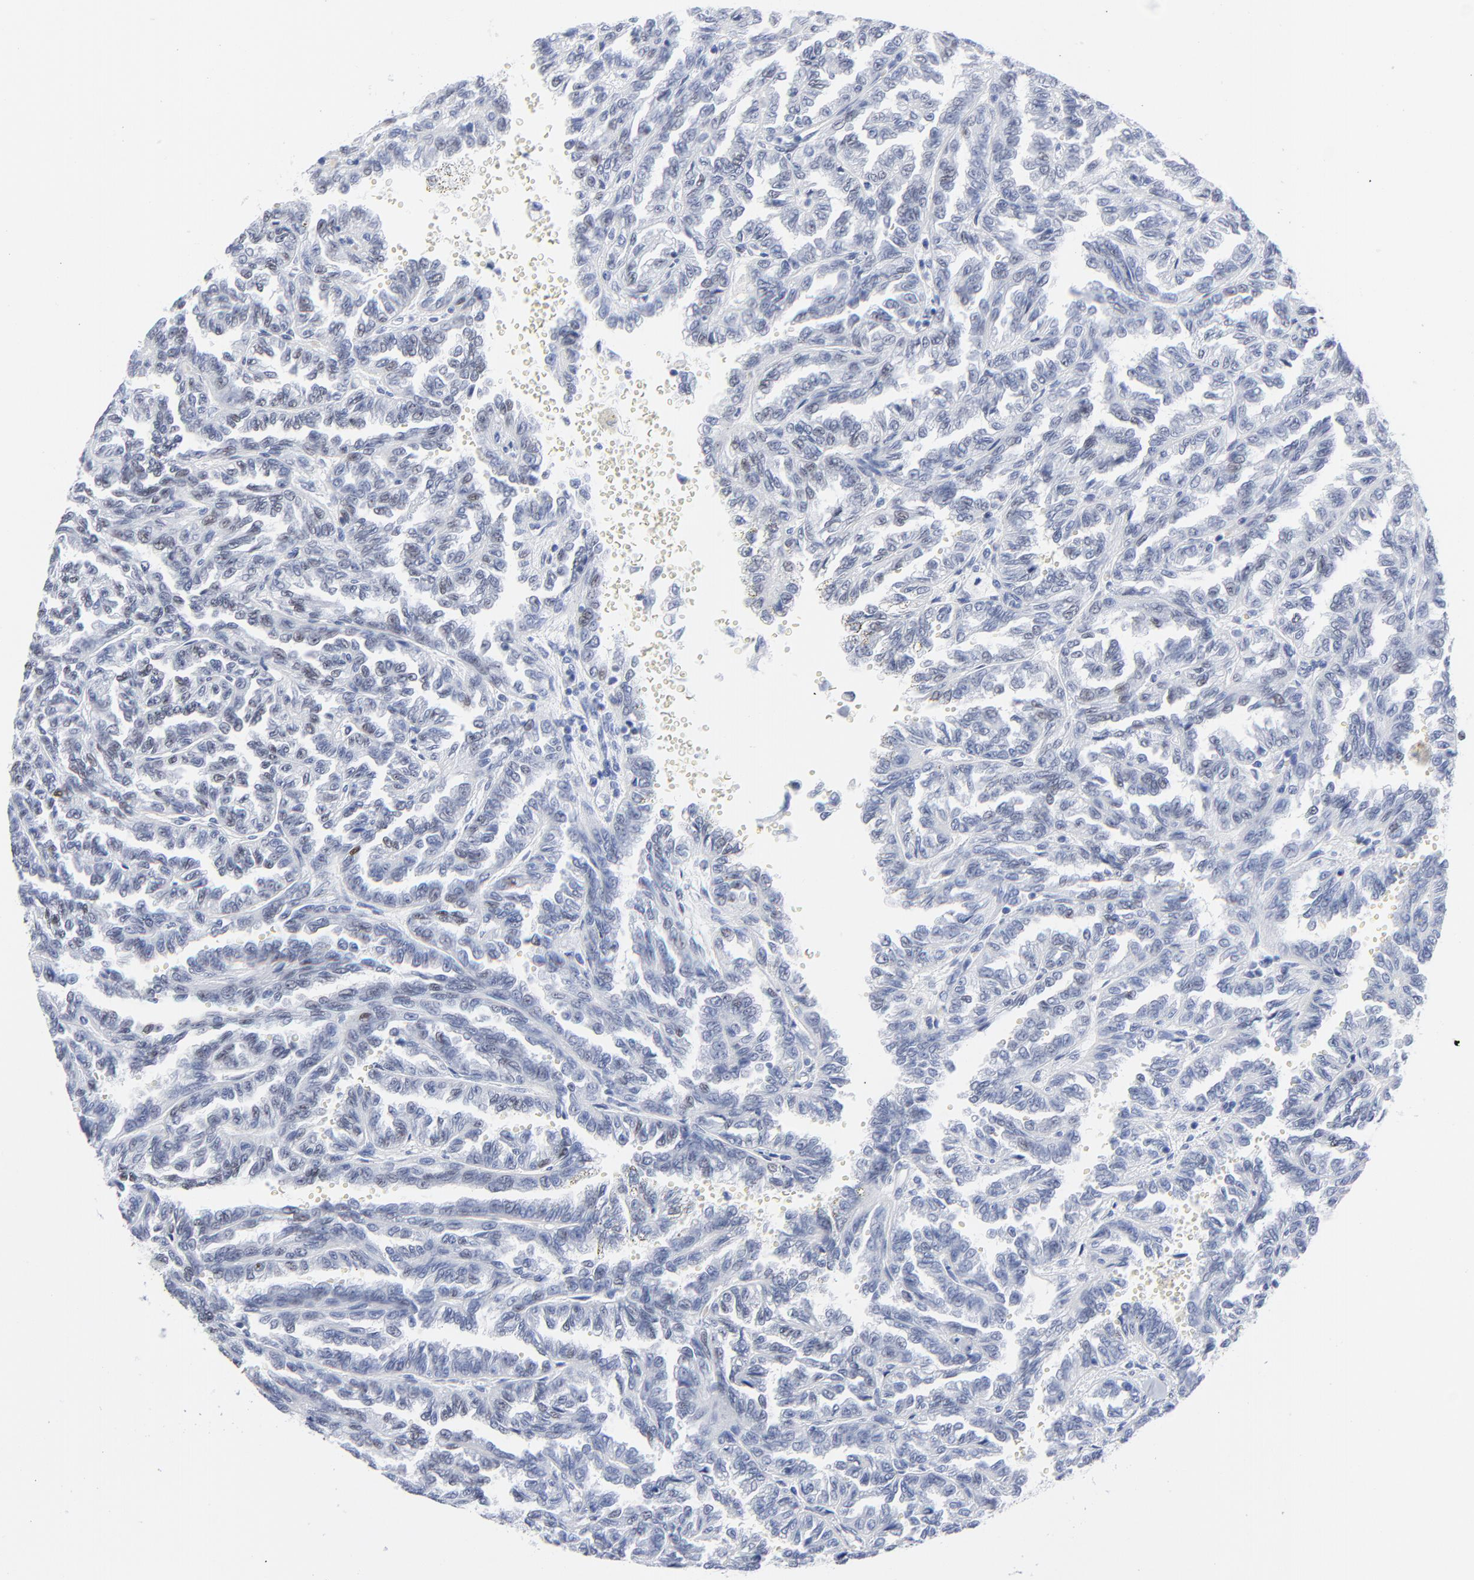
{"staining": {"intensity": "negative", "quantity": "none", "location": "none"}, "tissue": "renal cancer", "cell_type": "Tumor cells", "image_type": "cancer", "snomed": [{"axis": "morphology", "description": "Inflammation, NOS"}, {"axis": "morphology", "description": "Adenocarcinoma, NOS"}, {"axis": "topography", "description": "Kidney"}], "caption": "The immunohistochemistry photomicrograph has no significant expression in tumor cells of renal cancer tissue. (DAB immunohistochemistry (IHC) visualized using brightfield microscopy, high magnification).", "gene": "JUN", "patient": {"sex": "male", "age": 68}}